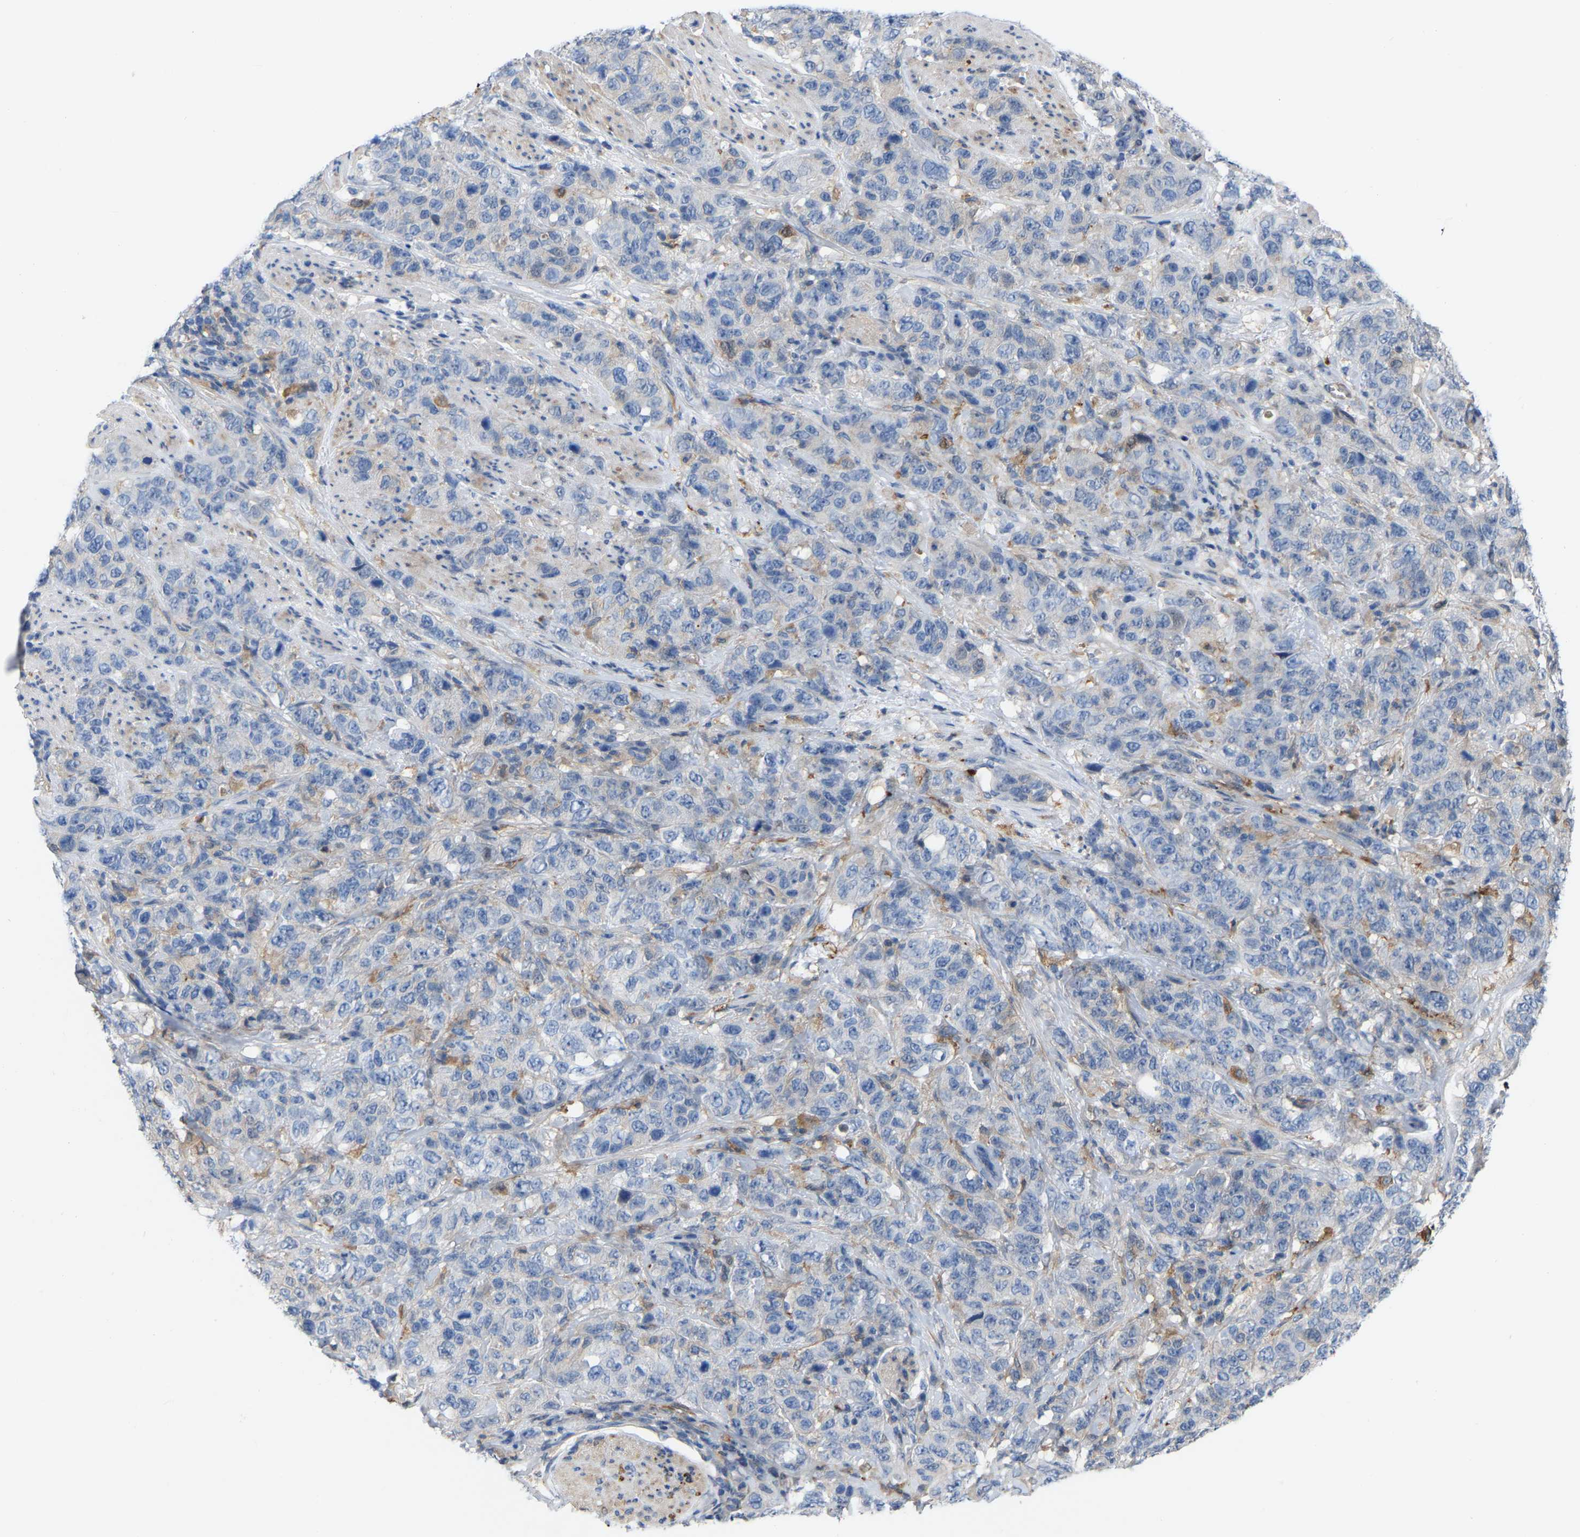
{"staining": {"intensity": "negative", "quantity": "none", "location": "none"}, "tissue": "stomach cancer", "cell_type": "Tumor cells", "image_type": "cancer", "snomed": [{"axis": "morphology", "description": "Adenocarcinoma, NOS"}, {"axis": "topography", "description": "Stomach"}], "caption": "There is no significant positivity in tumor cells of stomach cancer. (DAB IHC with hematoxylin counter stain).", "gene": "ABTB2", "patient": {"sex": "male", "age": 48}}